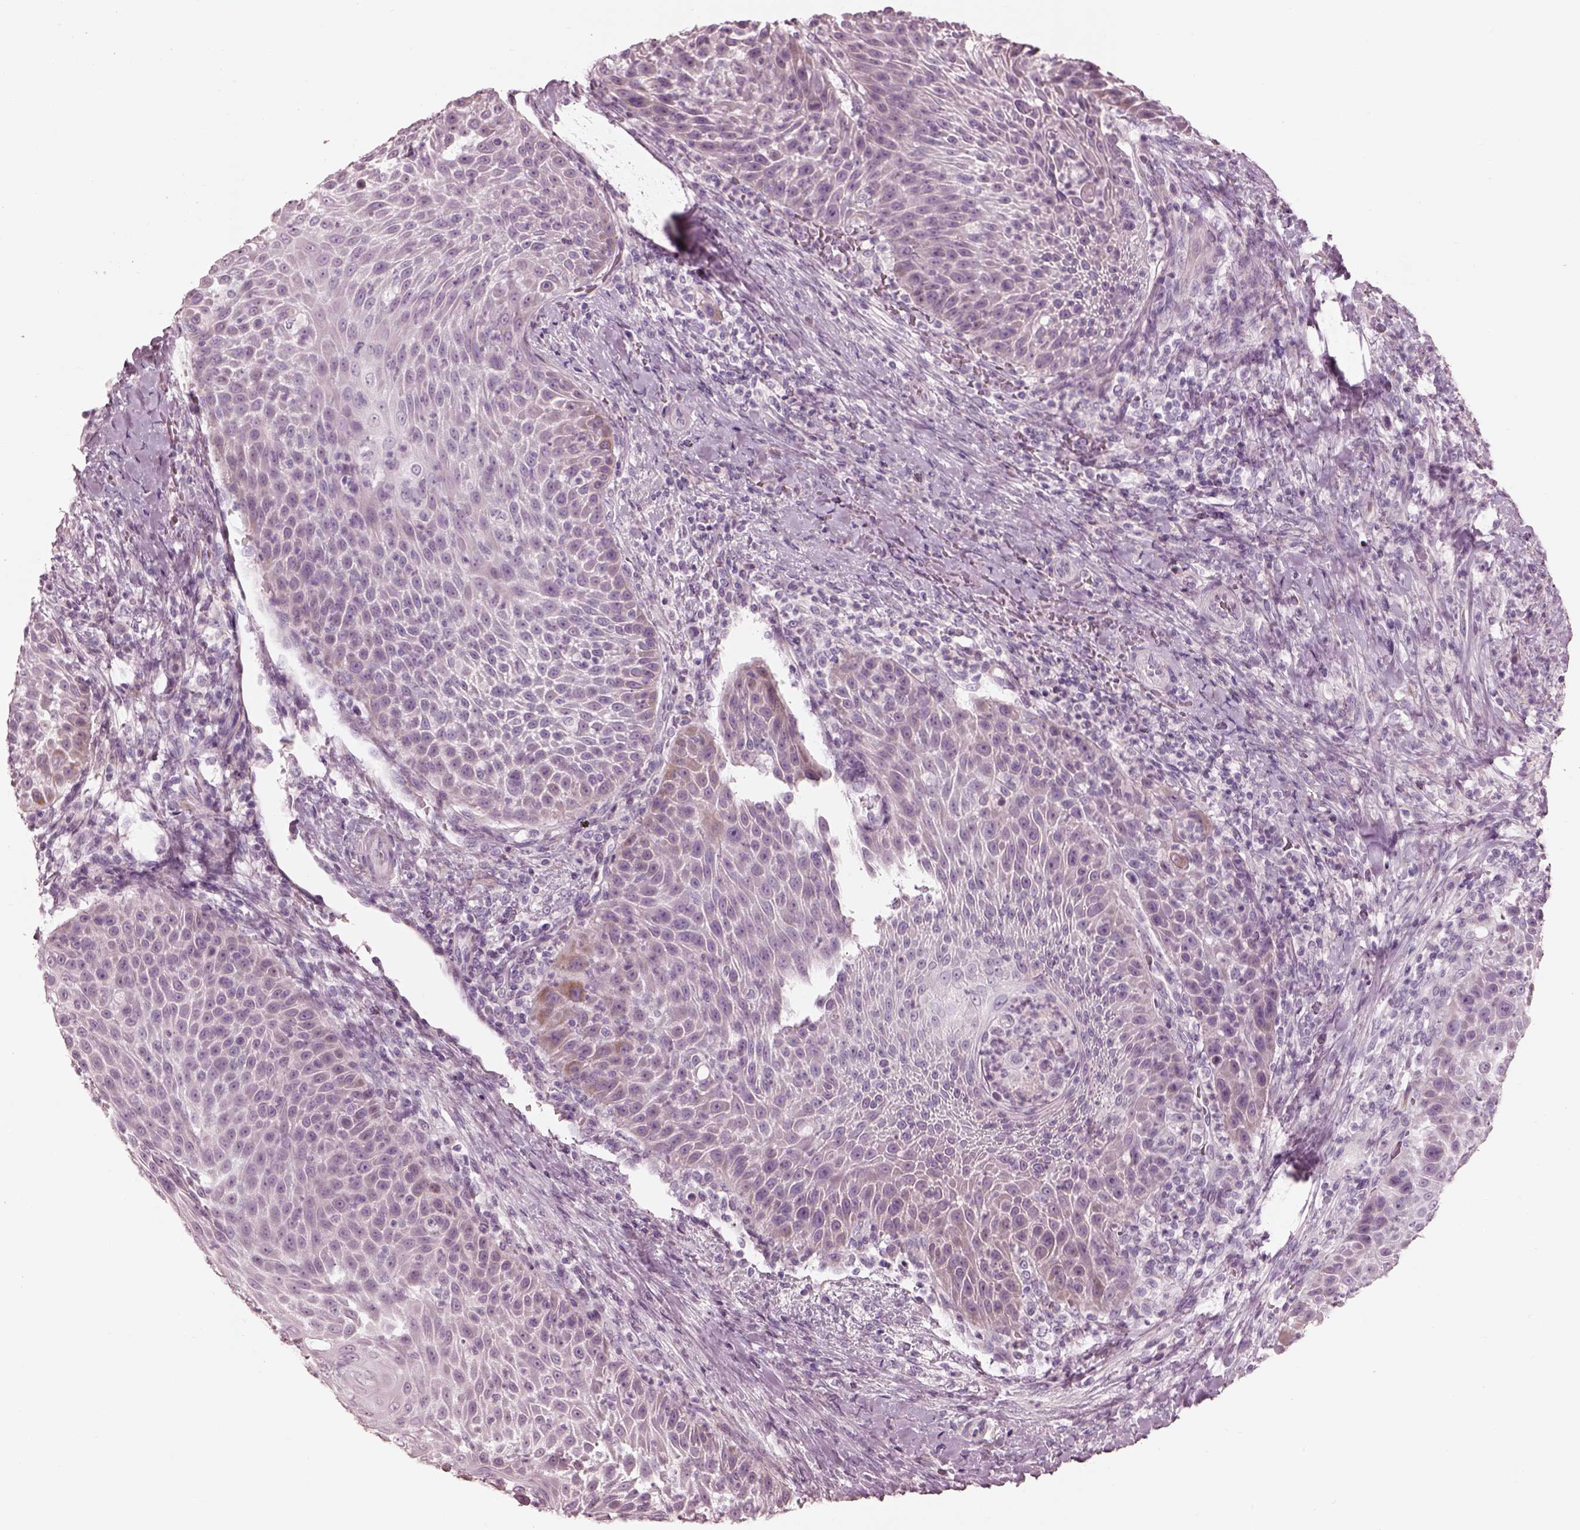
{"staining": {"intensity": "negative", "quantity": "none", "location": "none"}, "tissue": "head and neck cancer", "cell_type": "Tumor cells", "image_type": "cancer", "snomed": [{"axis": "morphology", "description": "Squamous cell carcinoma, NOS"}, {"axis": "topography", "description": "Head-Neck"}], "caption": "Head and neck cancer was stained to show a protein in brown. There is no significant staining in tumor cells.", "gene": "CADM2", "patient": {"sex": "male", "age": 69}}